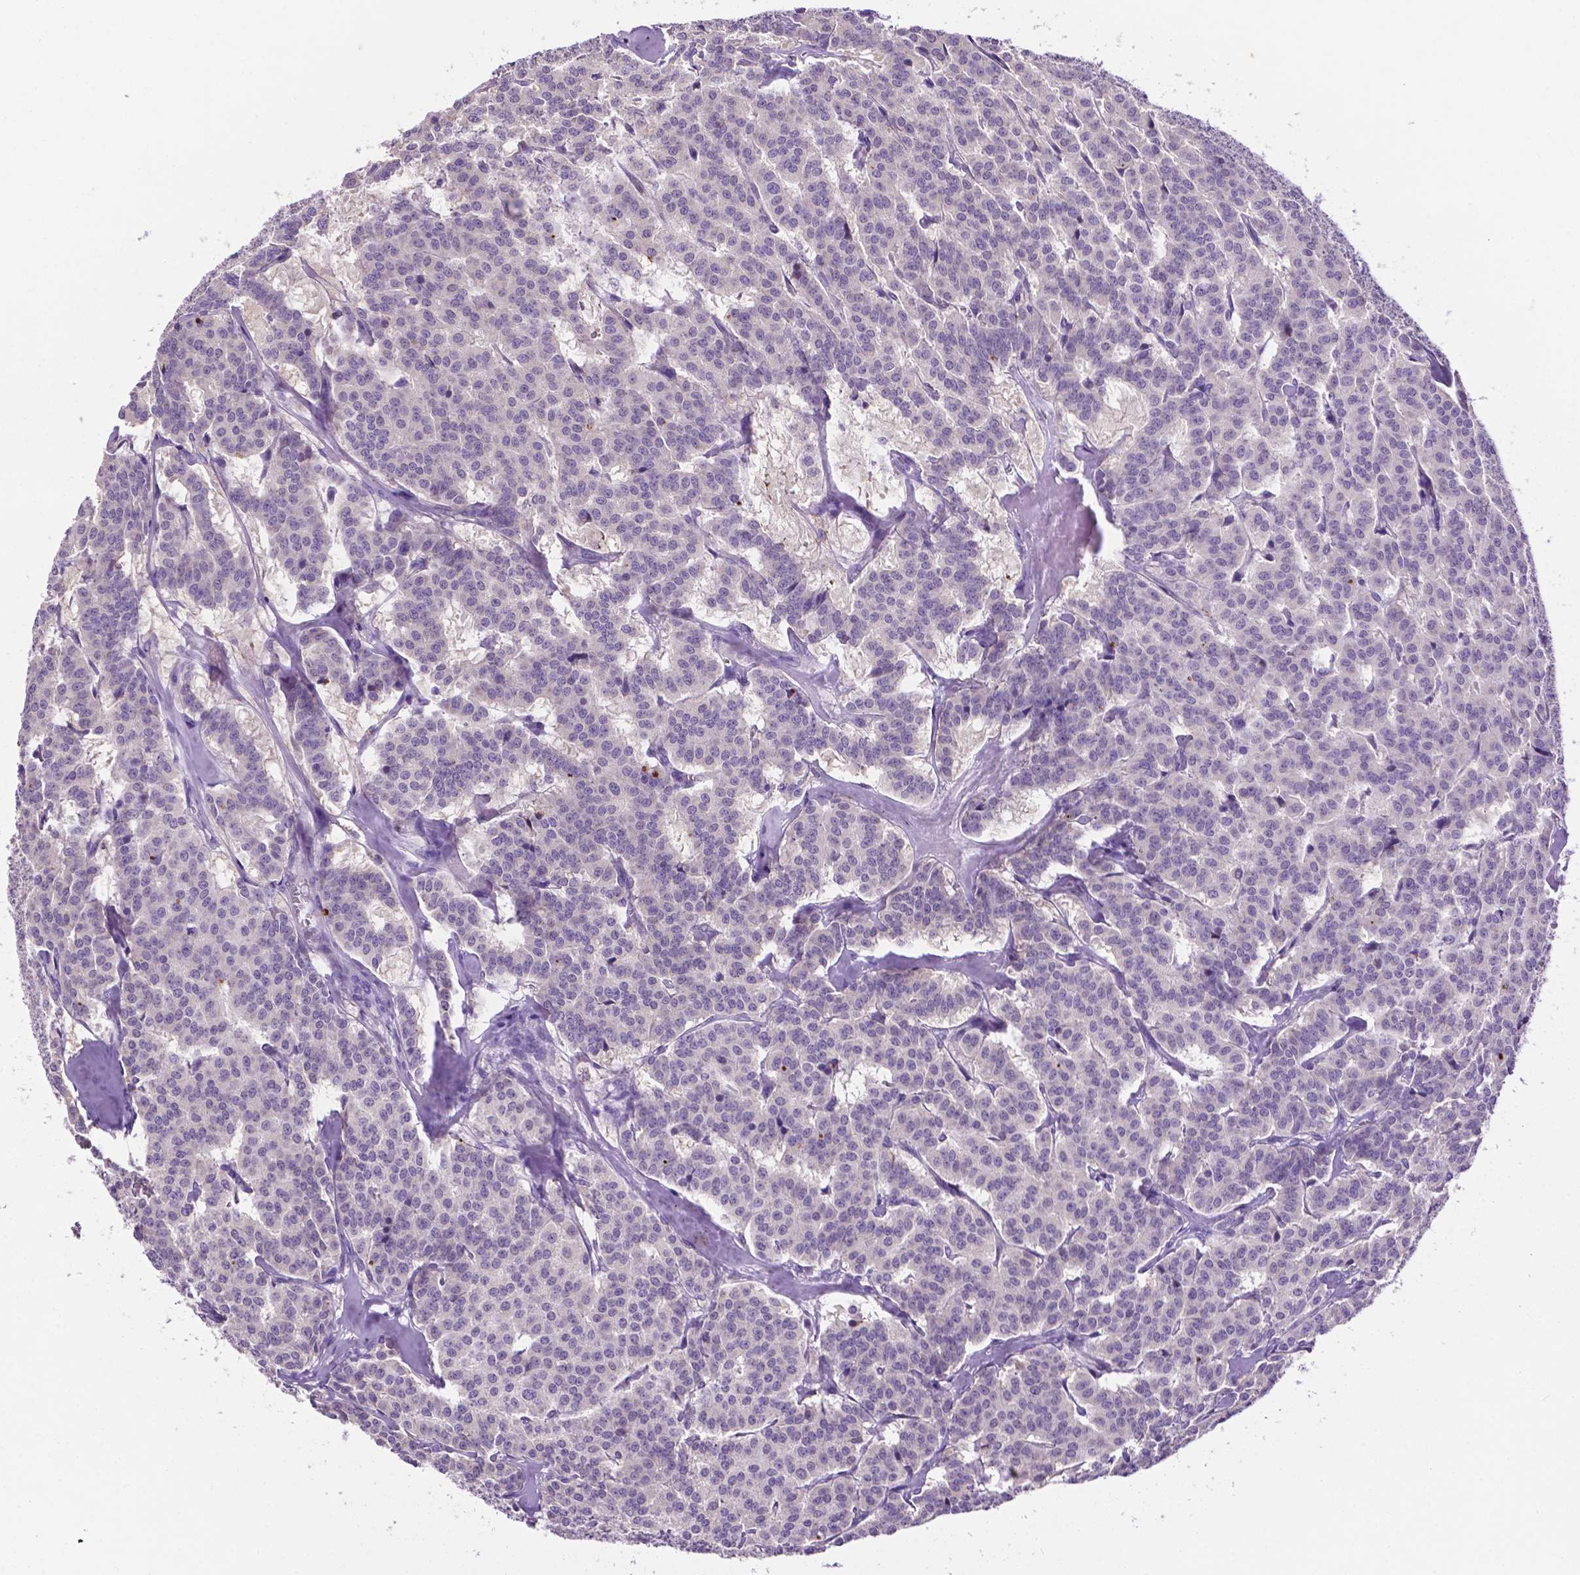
{"staining": {"intensity": "negative", "quantity": "none", "location": "none"}, "tissue": "carcinoid", "cell_type": "Tumor cells", "image_type": "cancer", "snomed": [{"axis": "morphology", "description": "Normal tissue, NOS"}, {"axis": "morphology", "description": "Carcinoid, malignant, NOS"}, {"axis": "topography", "description": "Lung"}], "caption": "Immunohistochemistry histopathology image of human carcinoid (malignant) stained for a protein (brown), which exhibits no positivity in tumor cells. (DAB immunohistochemistry visualized using brightfield microscopy, high magnification).", "gene": "MMP27", "patient": {"sex": "female", "age": 46}}